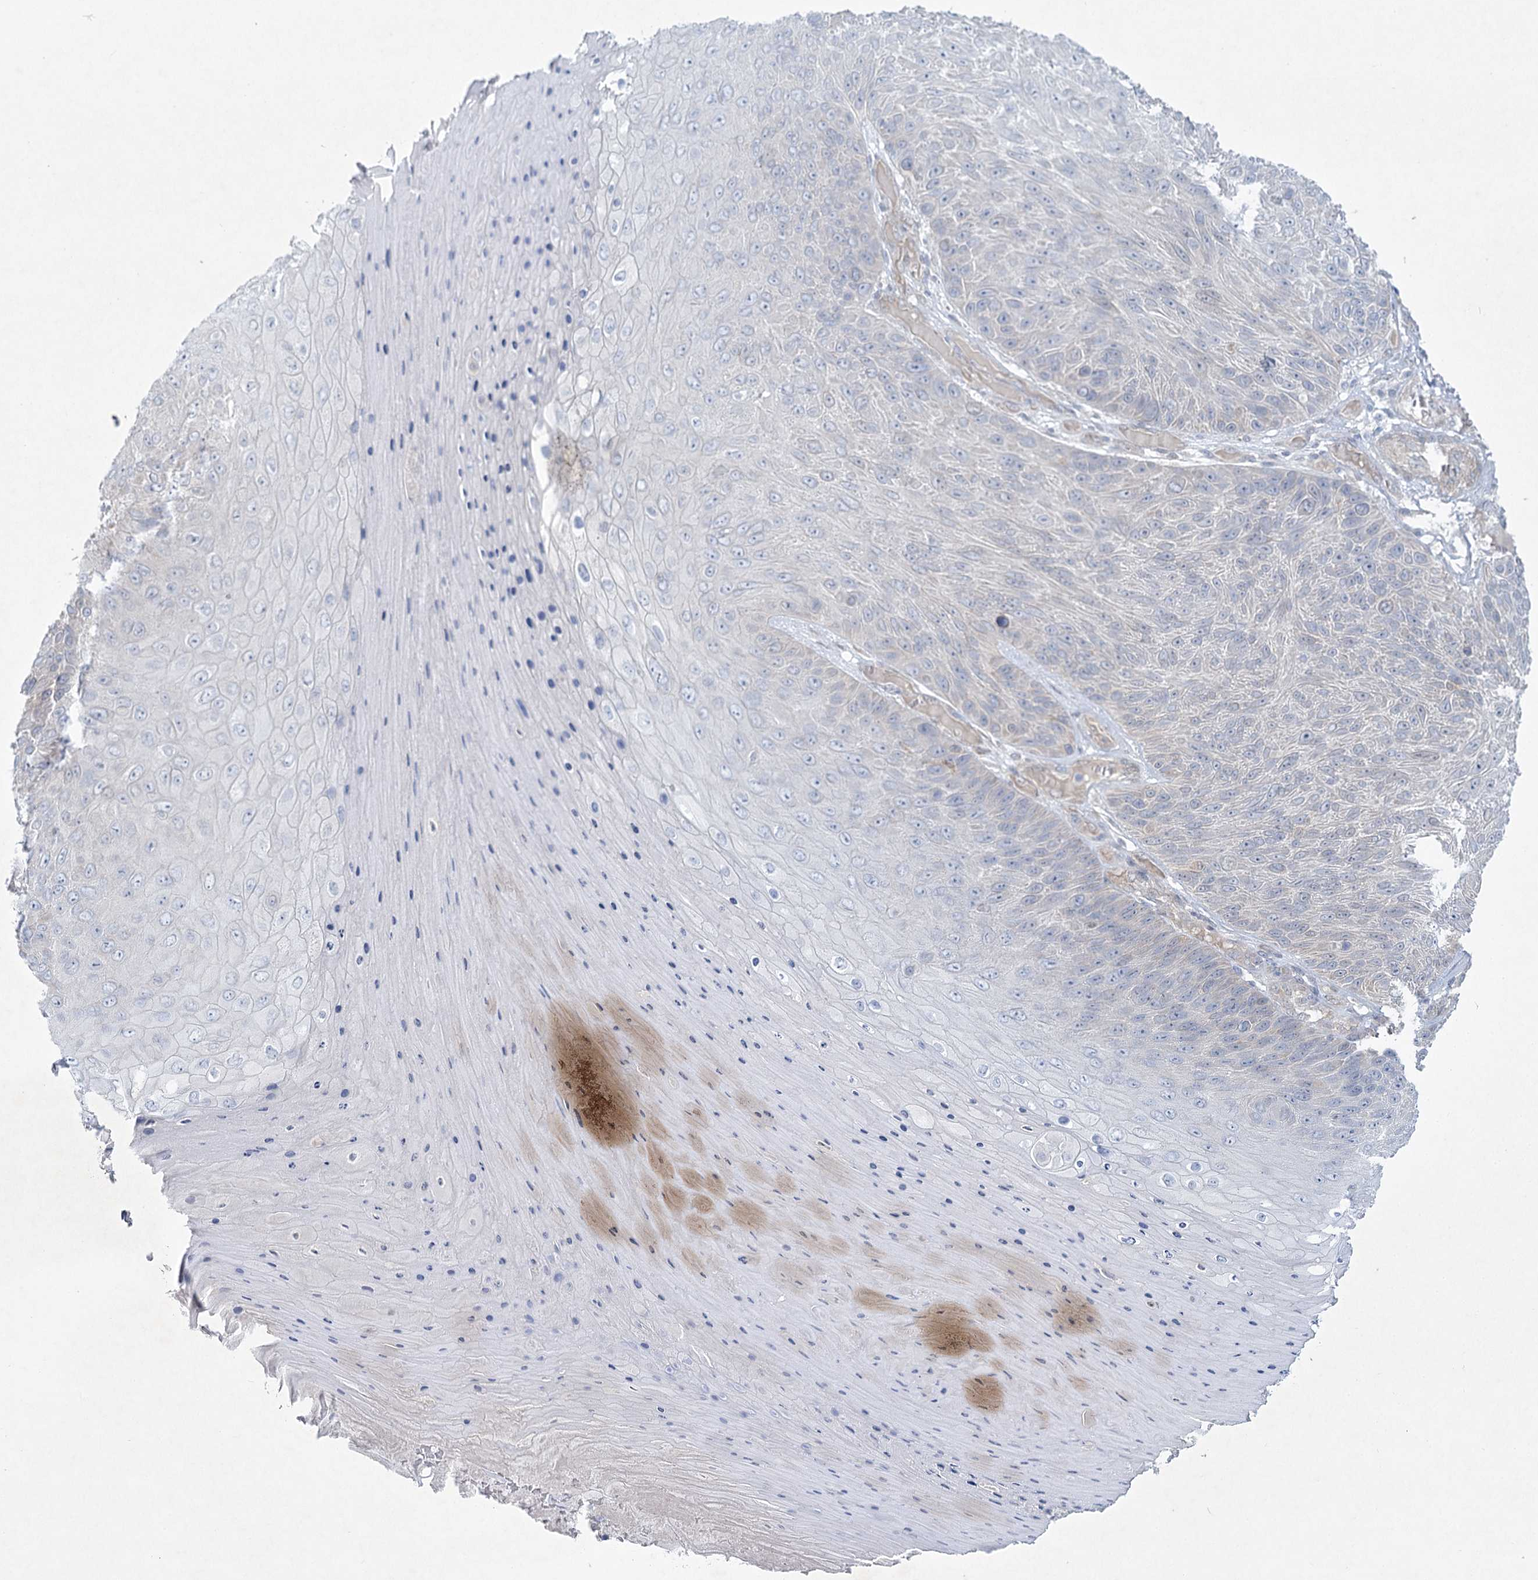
{"staining": {"intensity": "negative", "quantity": "none", "location": "none"}, "tissue": "skin cancer", "cell_type": "Tumor cells", "image_type": "cancer", "snomed": [{"axis": "morphology", "description": "Squamous cell carcinoma, NOS"}, {"axis": "topography", "description": "Skin"}], "caption": "This image is of skin cancer (squamous cell carcinoma) stained with IHC to label a protein in brown with the nuclei are counter-stained blue. There is no positivity in tumor cells.", "gene": "AAMDC", "patient": {"sex": "female", "age": 88}}